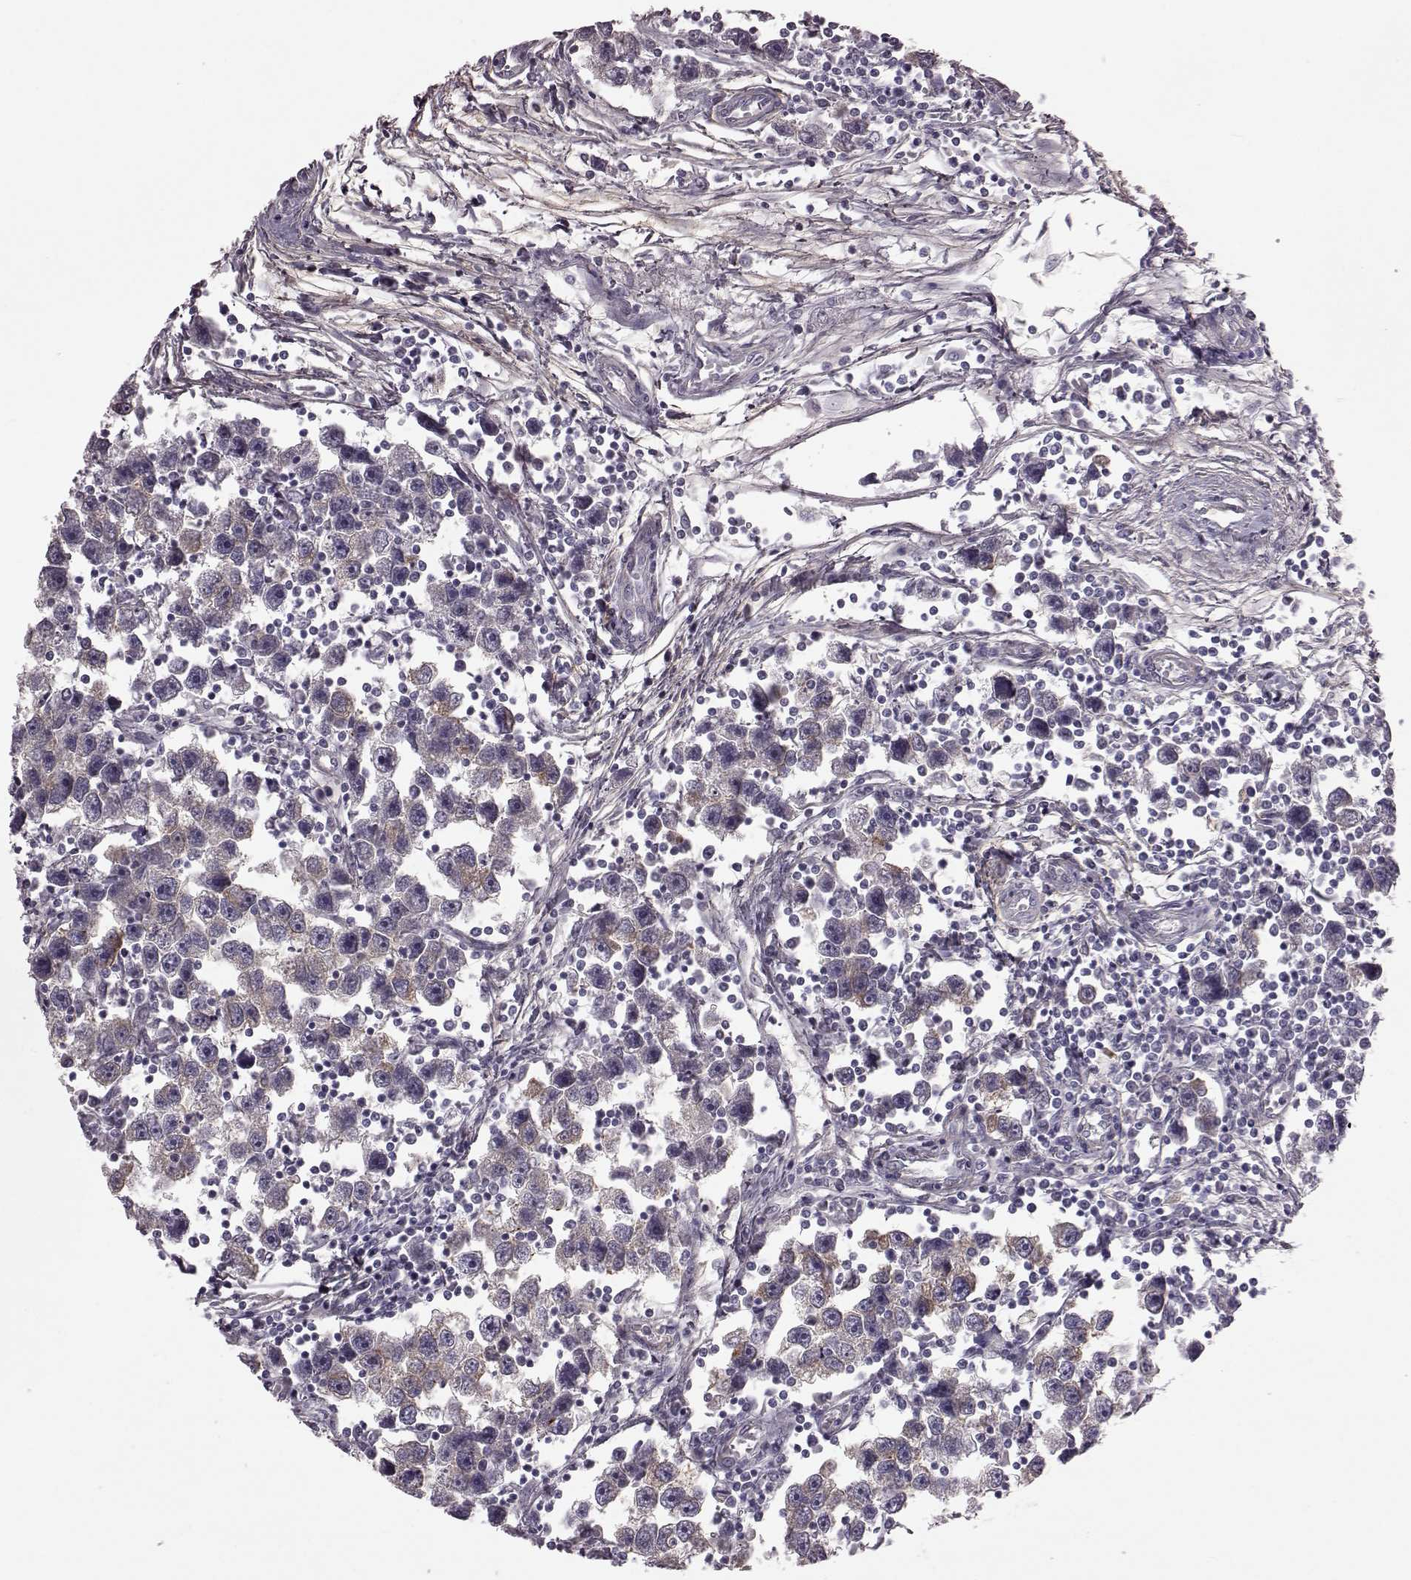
{"staining": {"intensity": "weak", "quantity": "<25%", "location": "cytoplasmic/membranous"}, "tissue": "testis cancer", "cell_type": "Tumor cells", "image_type": "cancer", "snomed": [{"axis": "morphology", "description": "Seminoma, NOS"}, {"axis": "topography", "description": "Testis"}], "caption": "DAB (3,3'-diaminobenzidine) immunohistochemical staining of testis cancer (seminoma) displays no significant expression in tumor cells.", "gene": "GRK1", "patient": {"sex": "male", "age": 30}}